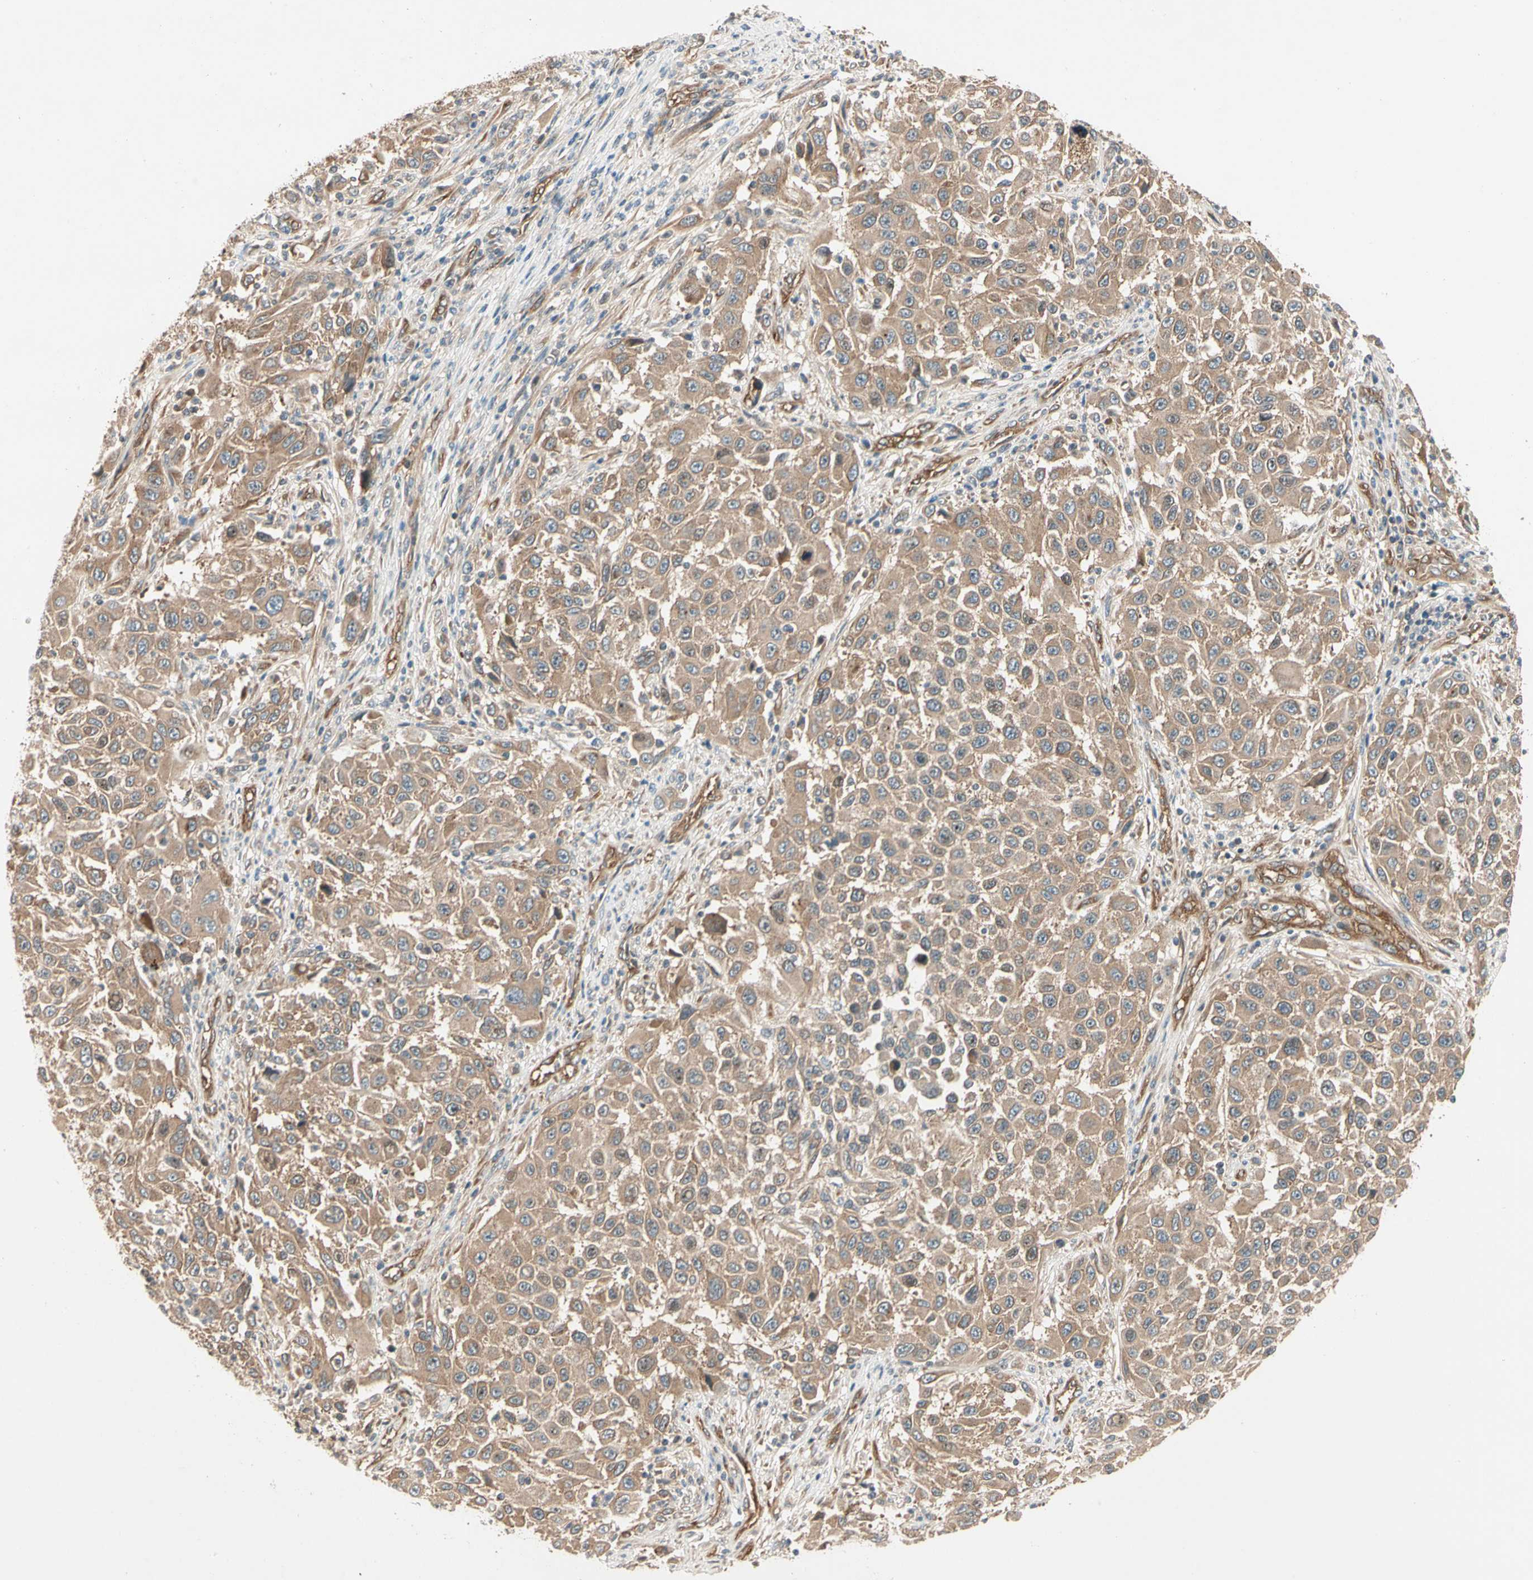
{"staining": {"intensity": "moderate", "quantity": ">75%", "location": "cytoplasmic/membranous"}, "tissue": "melanoma", "cell_type": "Tumor cells", "image_type": "cancer", "snomed": [{"axis": "morphology", "description": "Malignant melanoma, Metastatic site"}, {"axis": "topography", "description": "Lymph node"}], "caption": "An image of malignant melanoma (metastatic site) stained for a protein shows moderate cytoplasmic/membranous brown staining in tumor cells.", "gene": "ROCK2", "patient": {"sex": "male", "age": 61}}